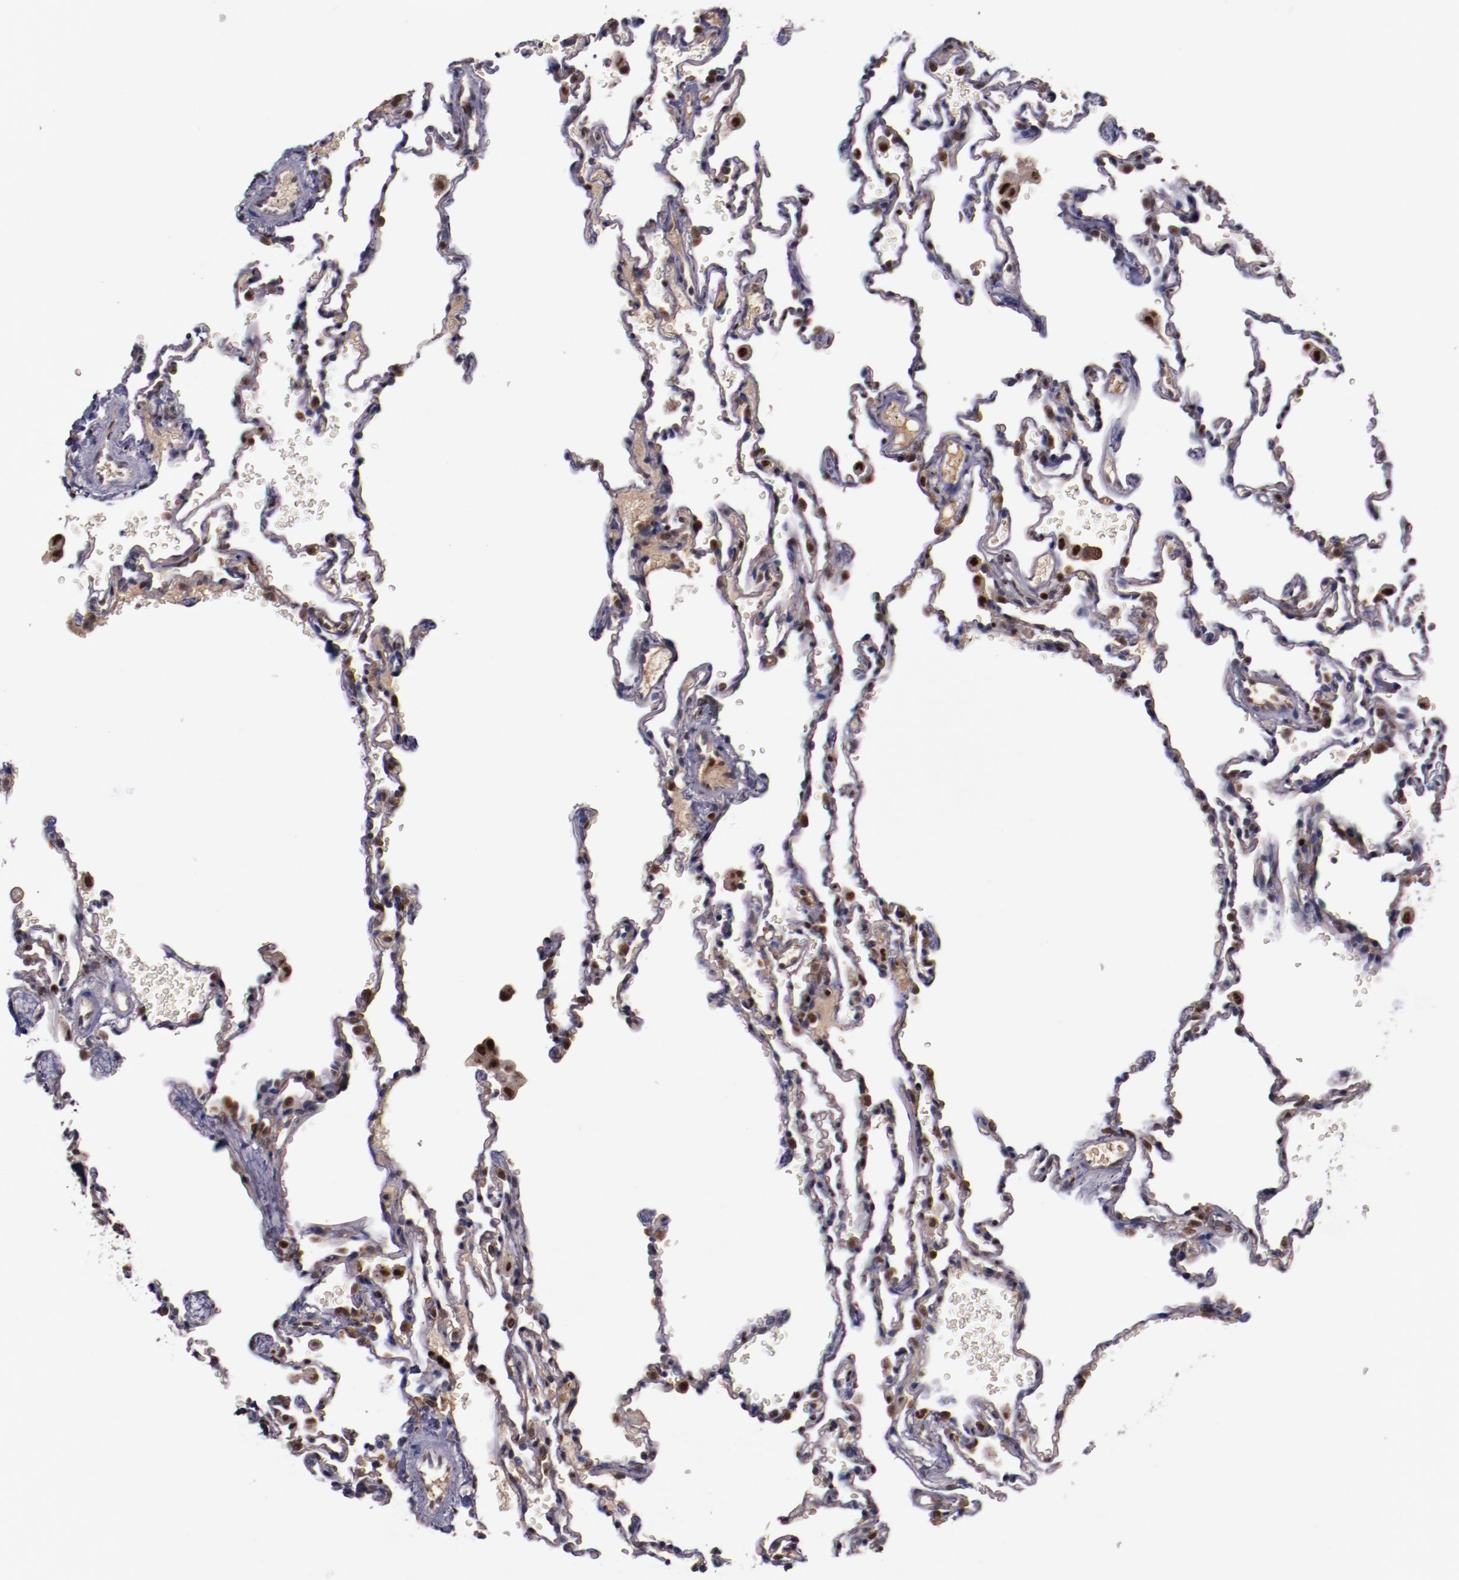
{"staining": {"intensity": "moderate", "quantity": ">75%", "location": "nuclear"}, "tissue": "lung", "cell_type": "Alveolar cells", "image_type": "normal", "snomed": [{"axis": "morphology", "description": "Normal tissue, NOS"}, {"axis": "topography", "description": "Lung"}], "caption": "DAB (3,3'-diaminobenzidine) immunohistochemical staining of benign human lung displays moderate nuclear protein positivity in about >75% of alveolar cells.", "gene": "CHEK2", "patient": {"sex": "male", "age": 59}}